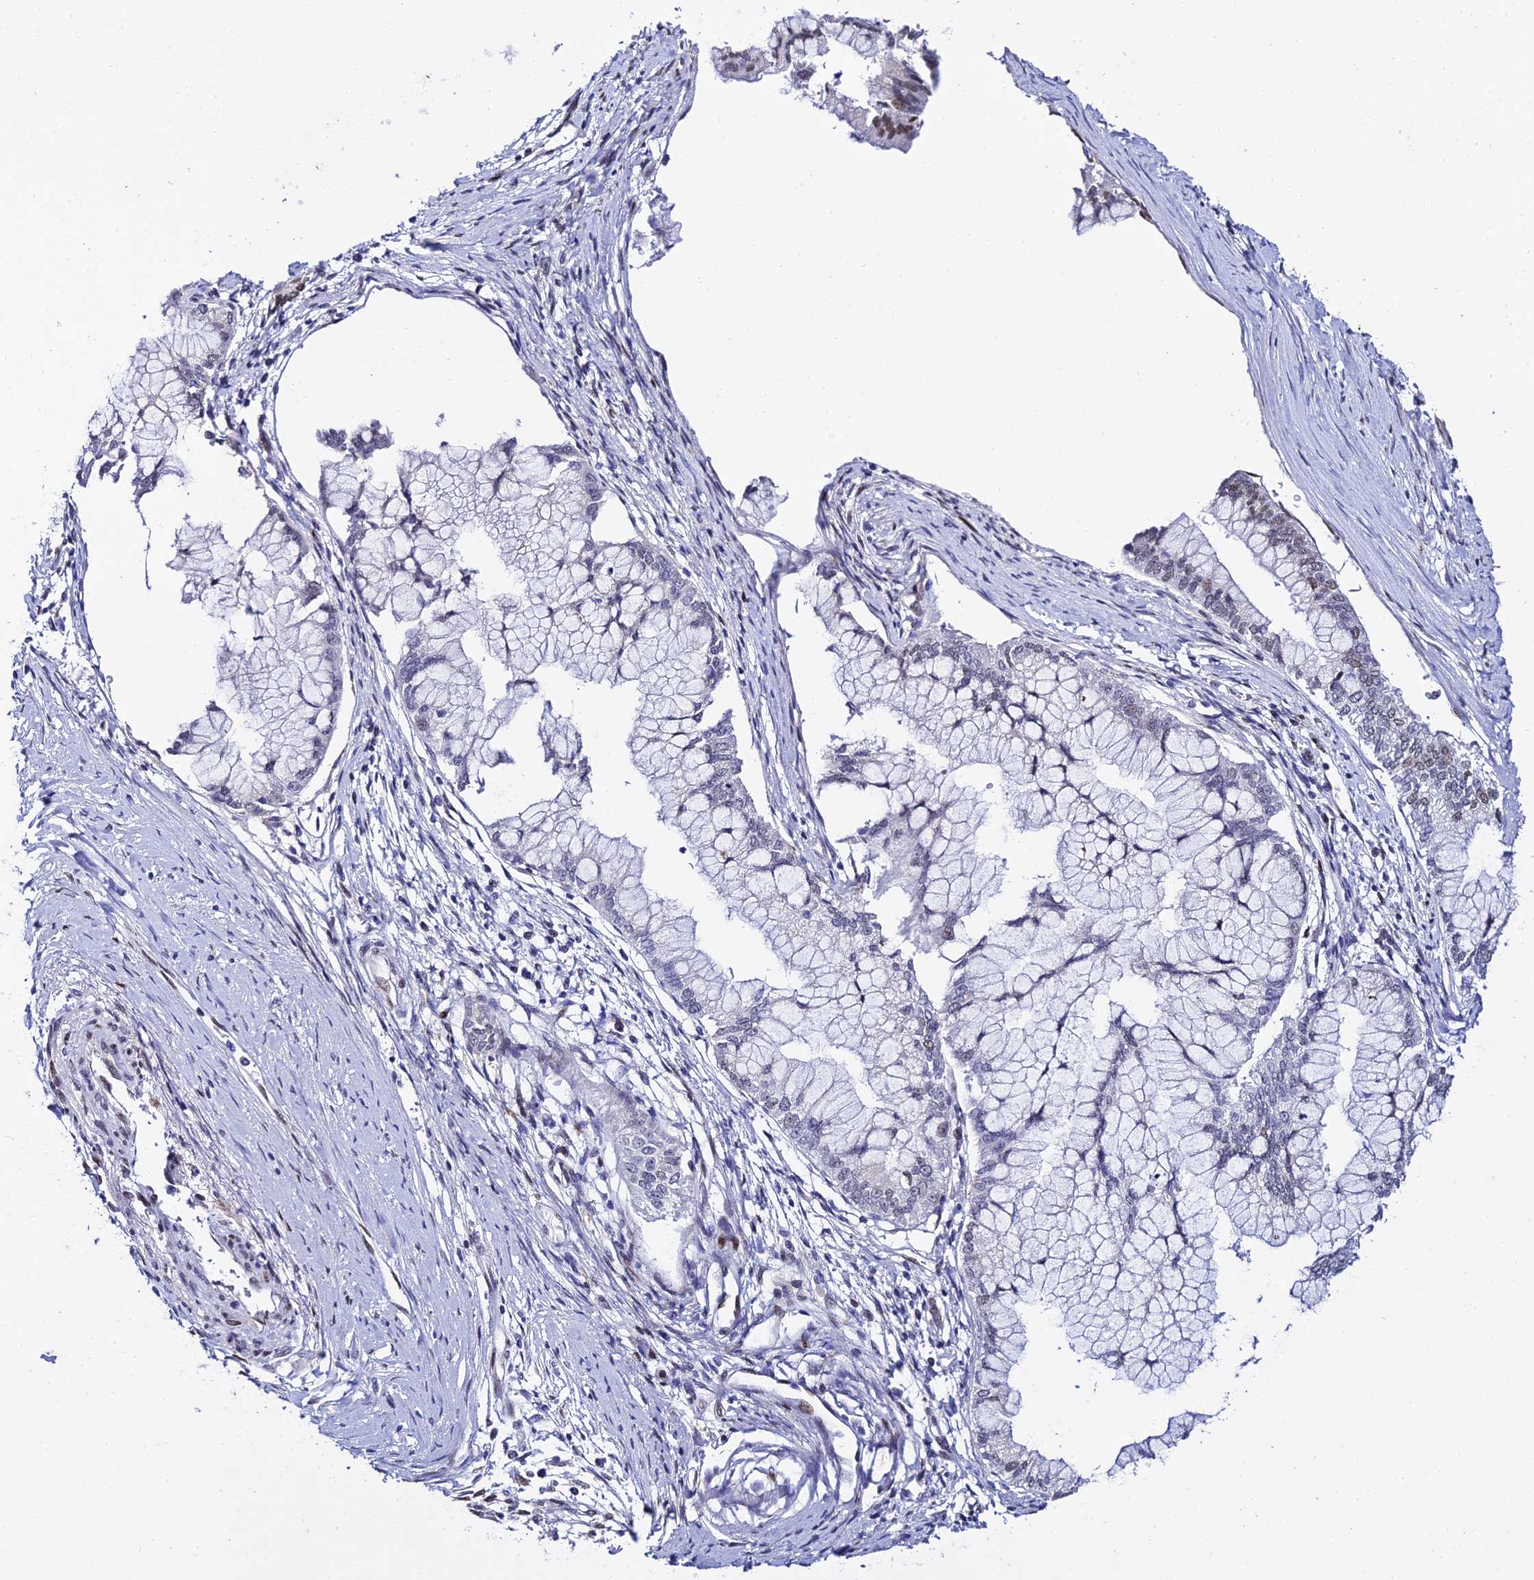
{"staining": {"intensity": "weak", "quantity": "<25%", "location": "nuclear"}, "tissue": "pancreatic cancer", "cell_type": "Tumor cells", "image_type": "cancer", "snomed": [{"axis": "morphology", "description": "Adenocarcinoma, NOS"}, {"axis": "topography", "description": "Pancreas"}], "caption": "Photomicrograph shows no protein expression in tumor cells of pancreatic cancer (adenocarcinoma) tissue. (IHC, brightfield microscopy, high magnification).", "gene": "POFUT2", "patient": {"sex": "male", "age": 46}}